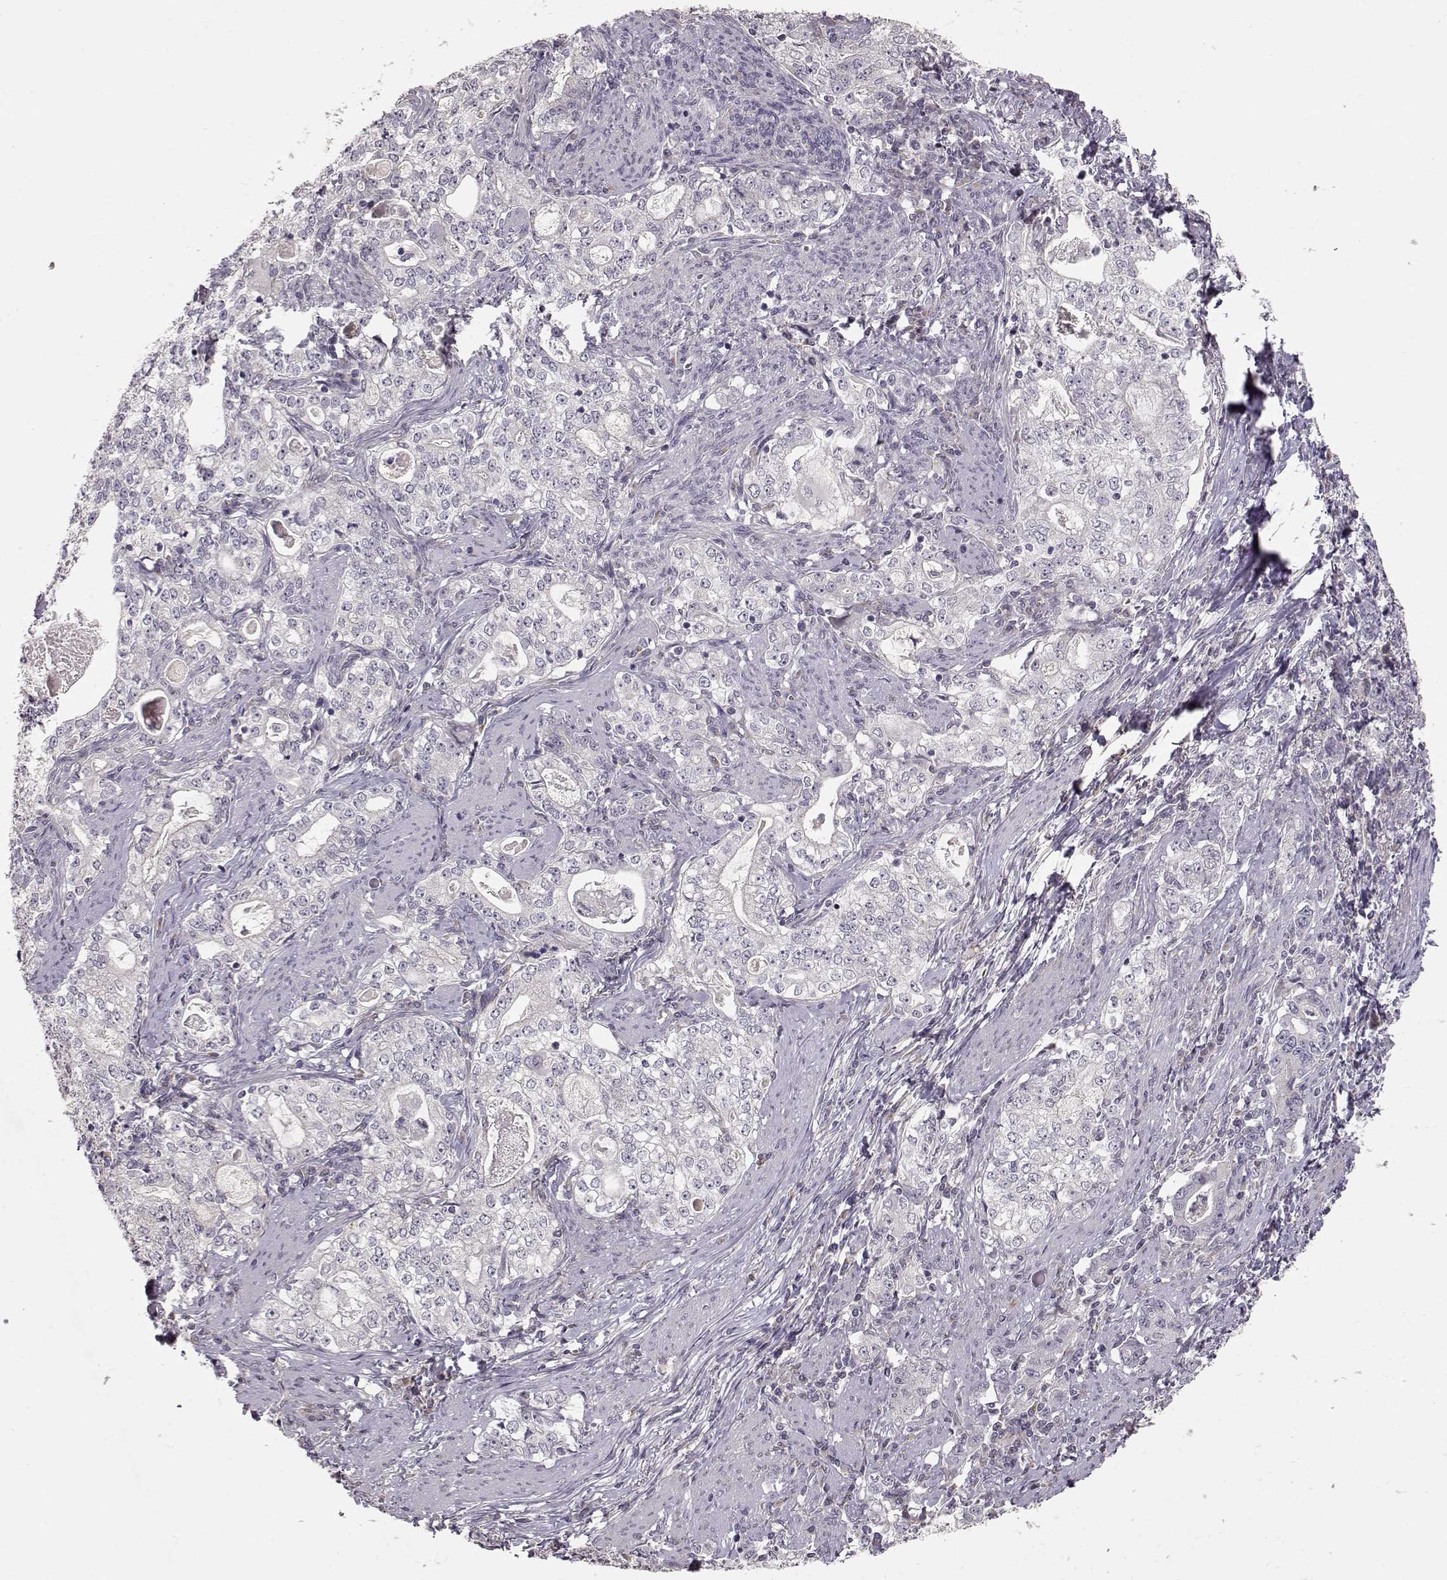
{"staining": {"intensity": "negative", "quantity": "none", "location": "none"}, "tissue": "stomach cancer", "cell_type": "Tumor cells", "image_type": "cancer", "snomed": [{"axis": "morphology", "description": "Adenocarcinoma, NOS"}, {"axis": "topography", "description": "Stomach, lower"}], "caption": "Protein analysis of stomach cancer (adenocarcinoma) shows no significant expression in tumor cells.", "gene": "PNMT", "patient": {"sex": "female", "age": 72}}